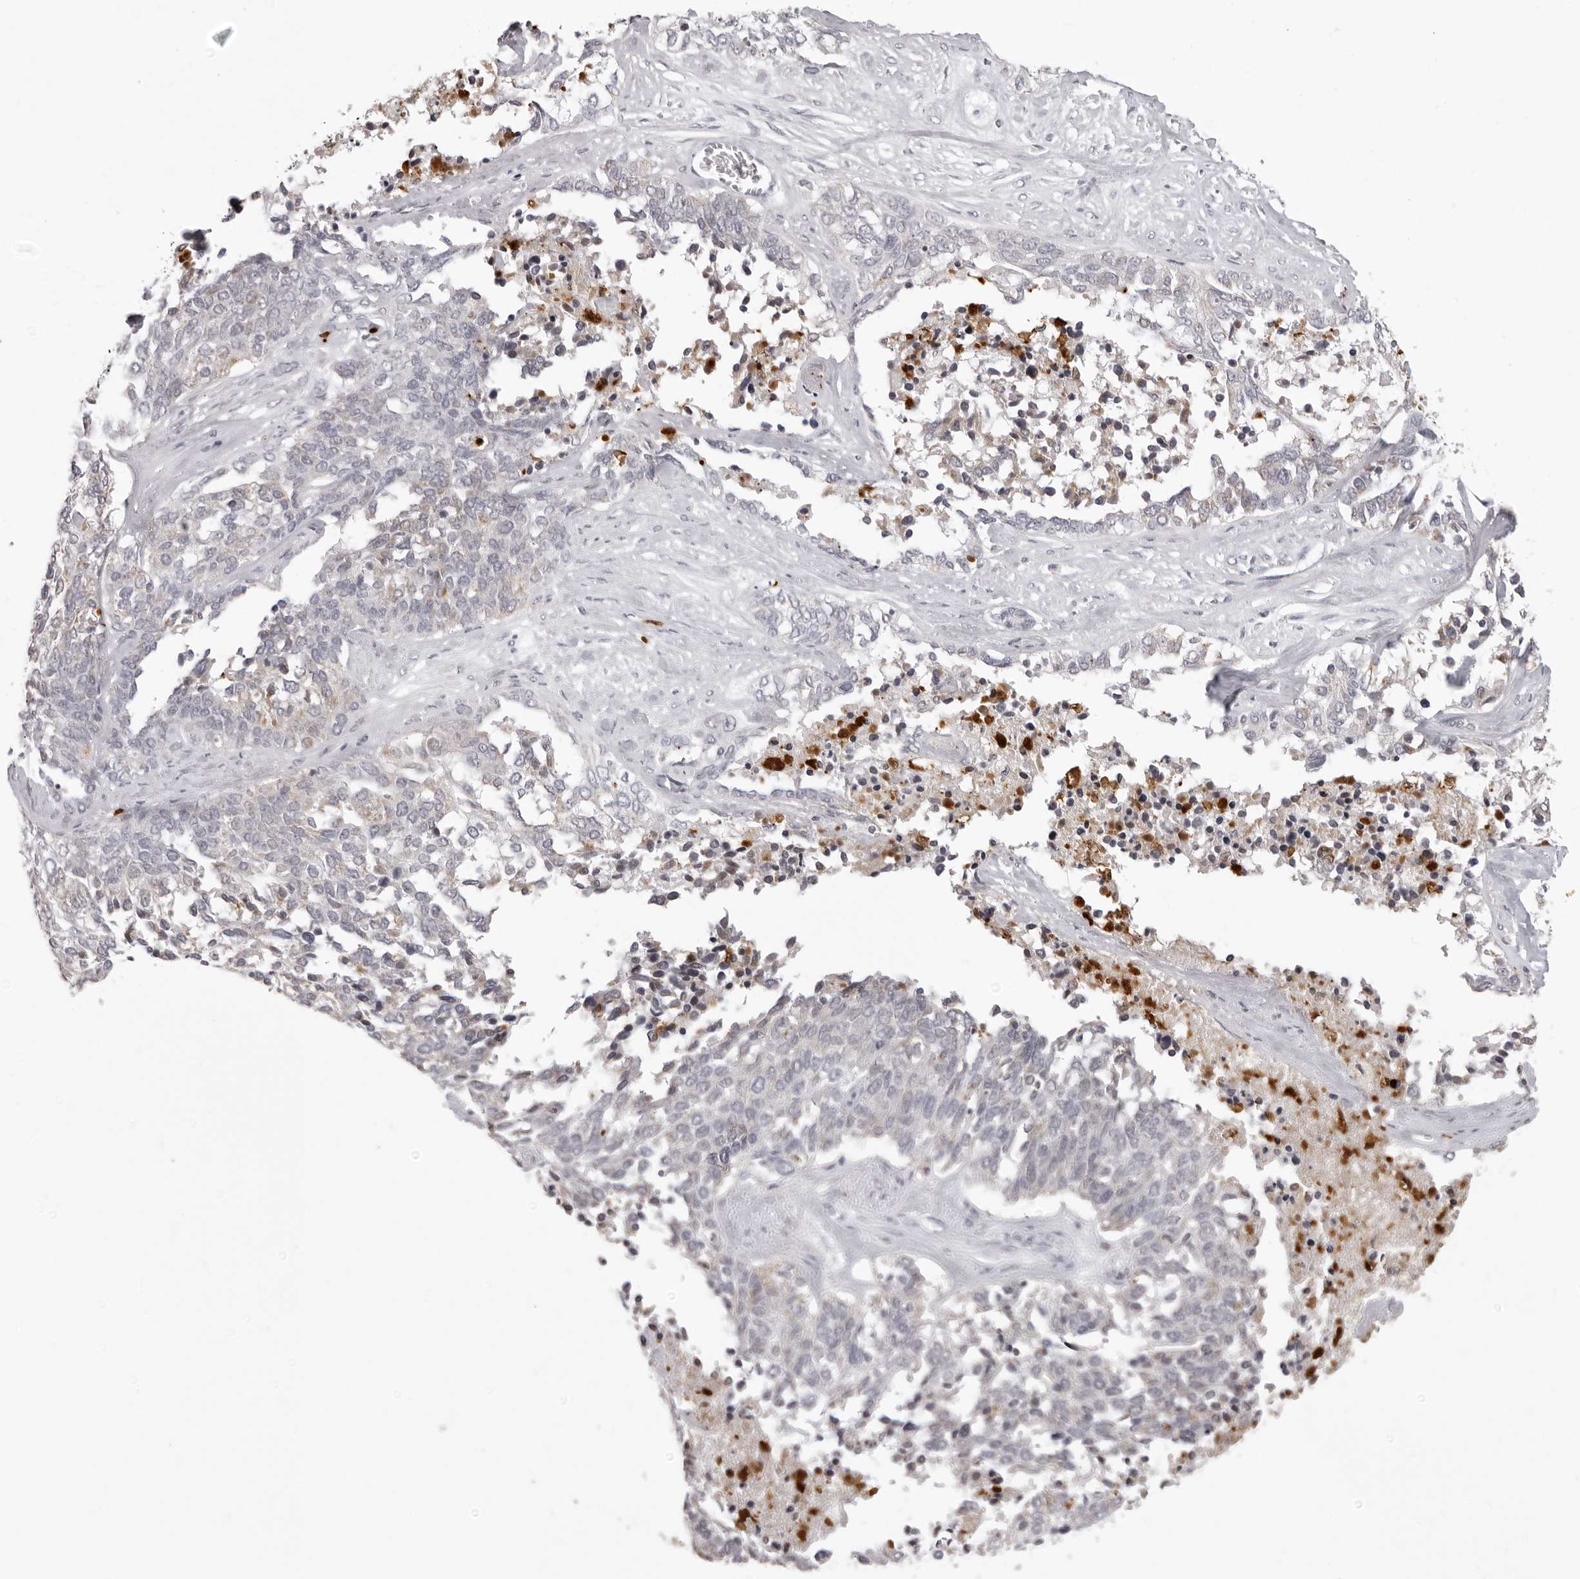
{"staining": {"intensity": "negative", "quantity": "none", "location": "none"}, "tissue": "ovarian cancer", "cell_type": "Tumor cells", "image_type": "cancer", "snomed": [{"axis": "morphology", "description": "Cystadenocarcinoma, serous, NOS"}, {"axis": "topography", "description": "Ovary"}], "caption": "Immunohistochemical staining of human ovarian serous cystadenocarcinoma demonstrates no significant staining in tumor cells. Nuclei are stained in blue.", "gene": "IL31", "patient": {"sex": "female", "age": 44}}